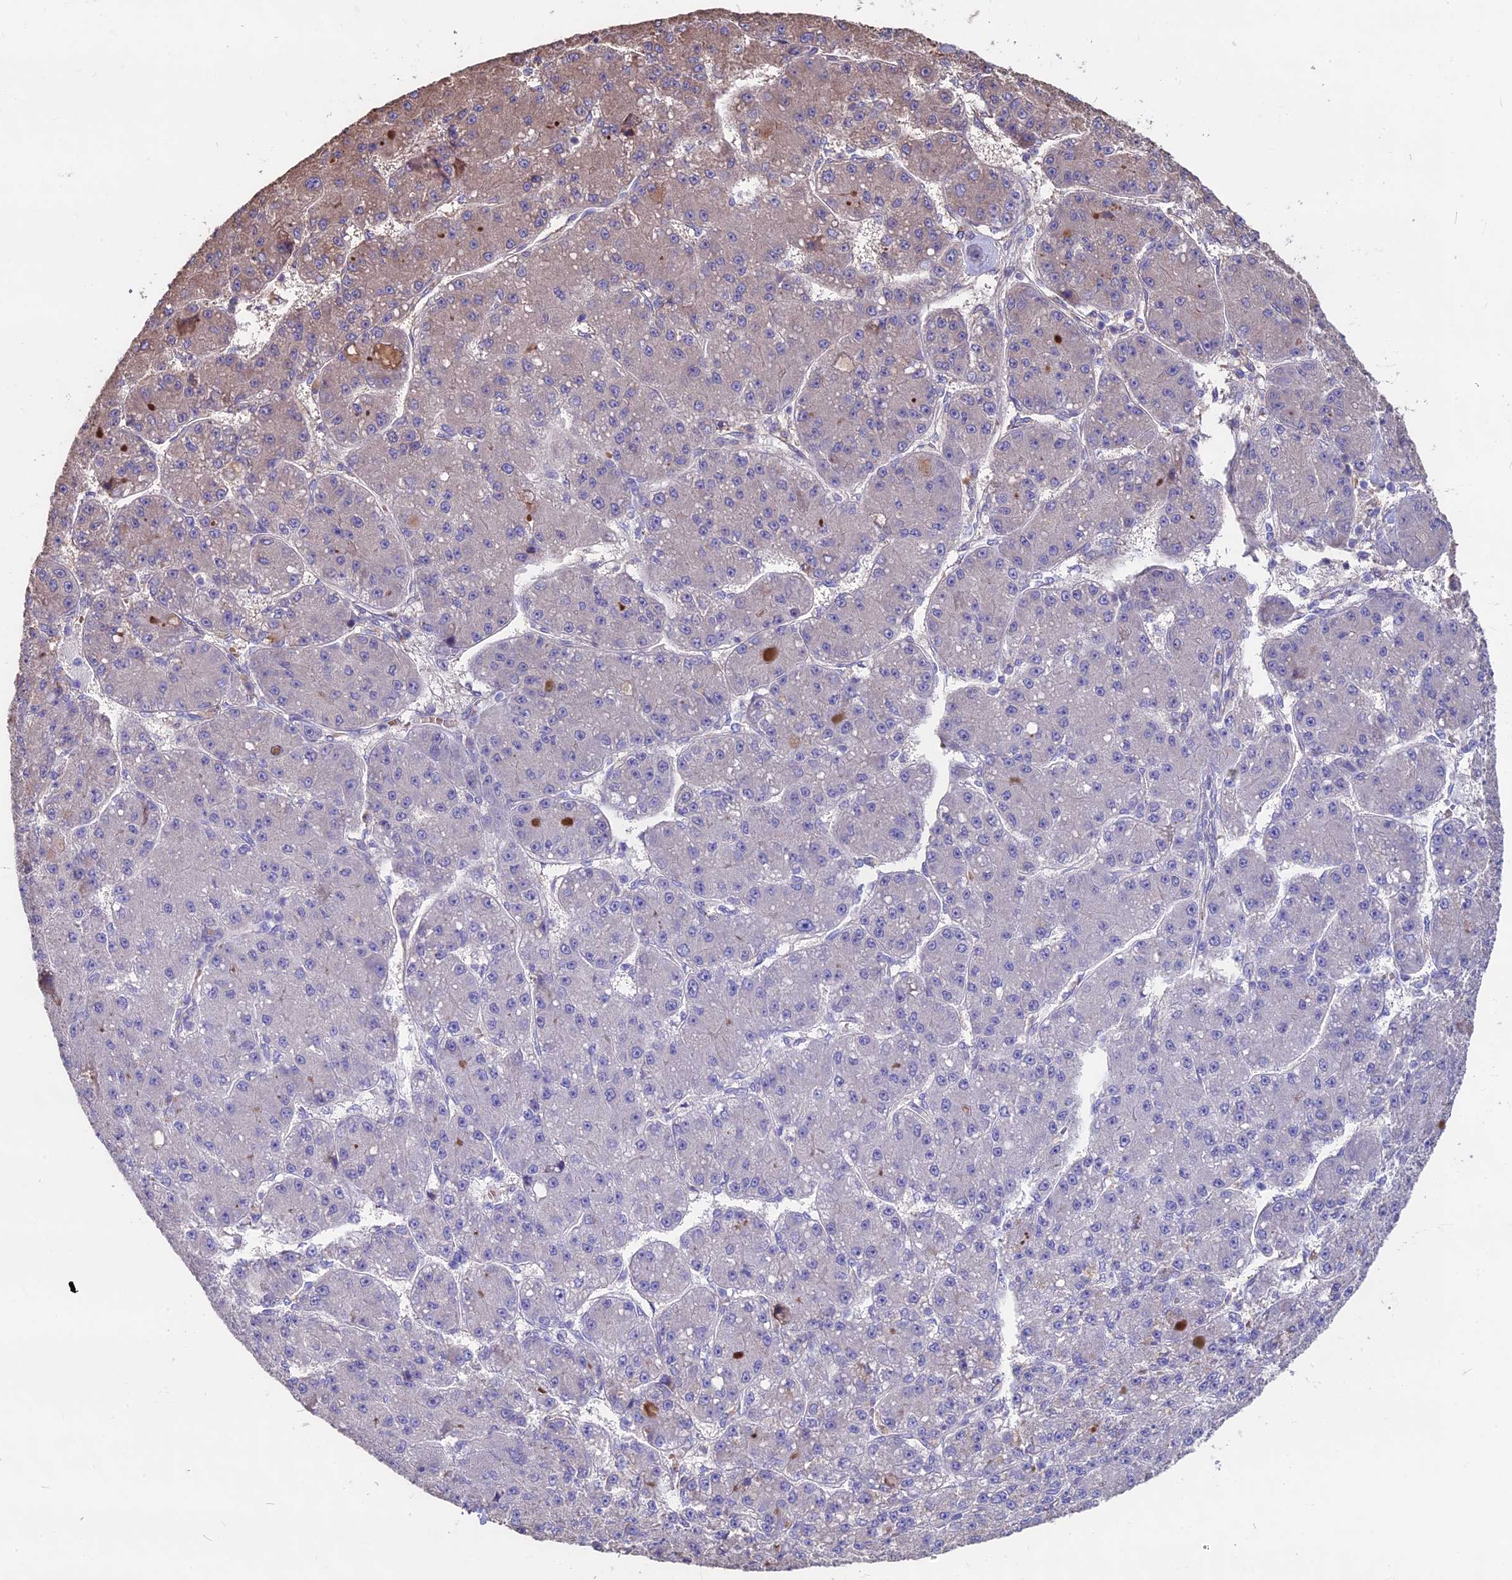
{"staining": {"intensity": "weak", "quantity": "<25%", "location": "cytoplasmic/membranous"}, "tissue": "liver cancer", "cell_type": "Tumor cells", "image_type": "cancer", "snomed": [{"axis": "morphology", "description": "Carcinoma, Hepatocellular, NOS"}, {"axis": "topography", "description": "Liver"}], "caption": "Immunohistochemistry (IHC) photomicrograph of human liver cancer stained for a protein (brown), which displays no expression in tumor cells. (DAB immunohistochemistry (IHC), high magnification).", "gene": "SEH1L", "patient": {"sex": "male", "age": 67}}